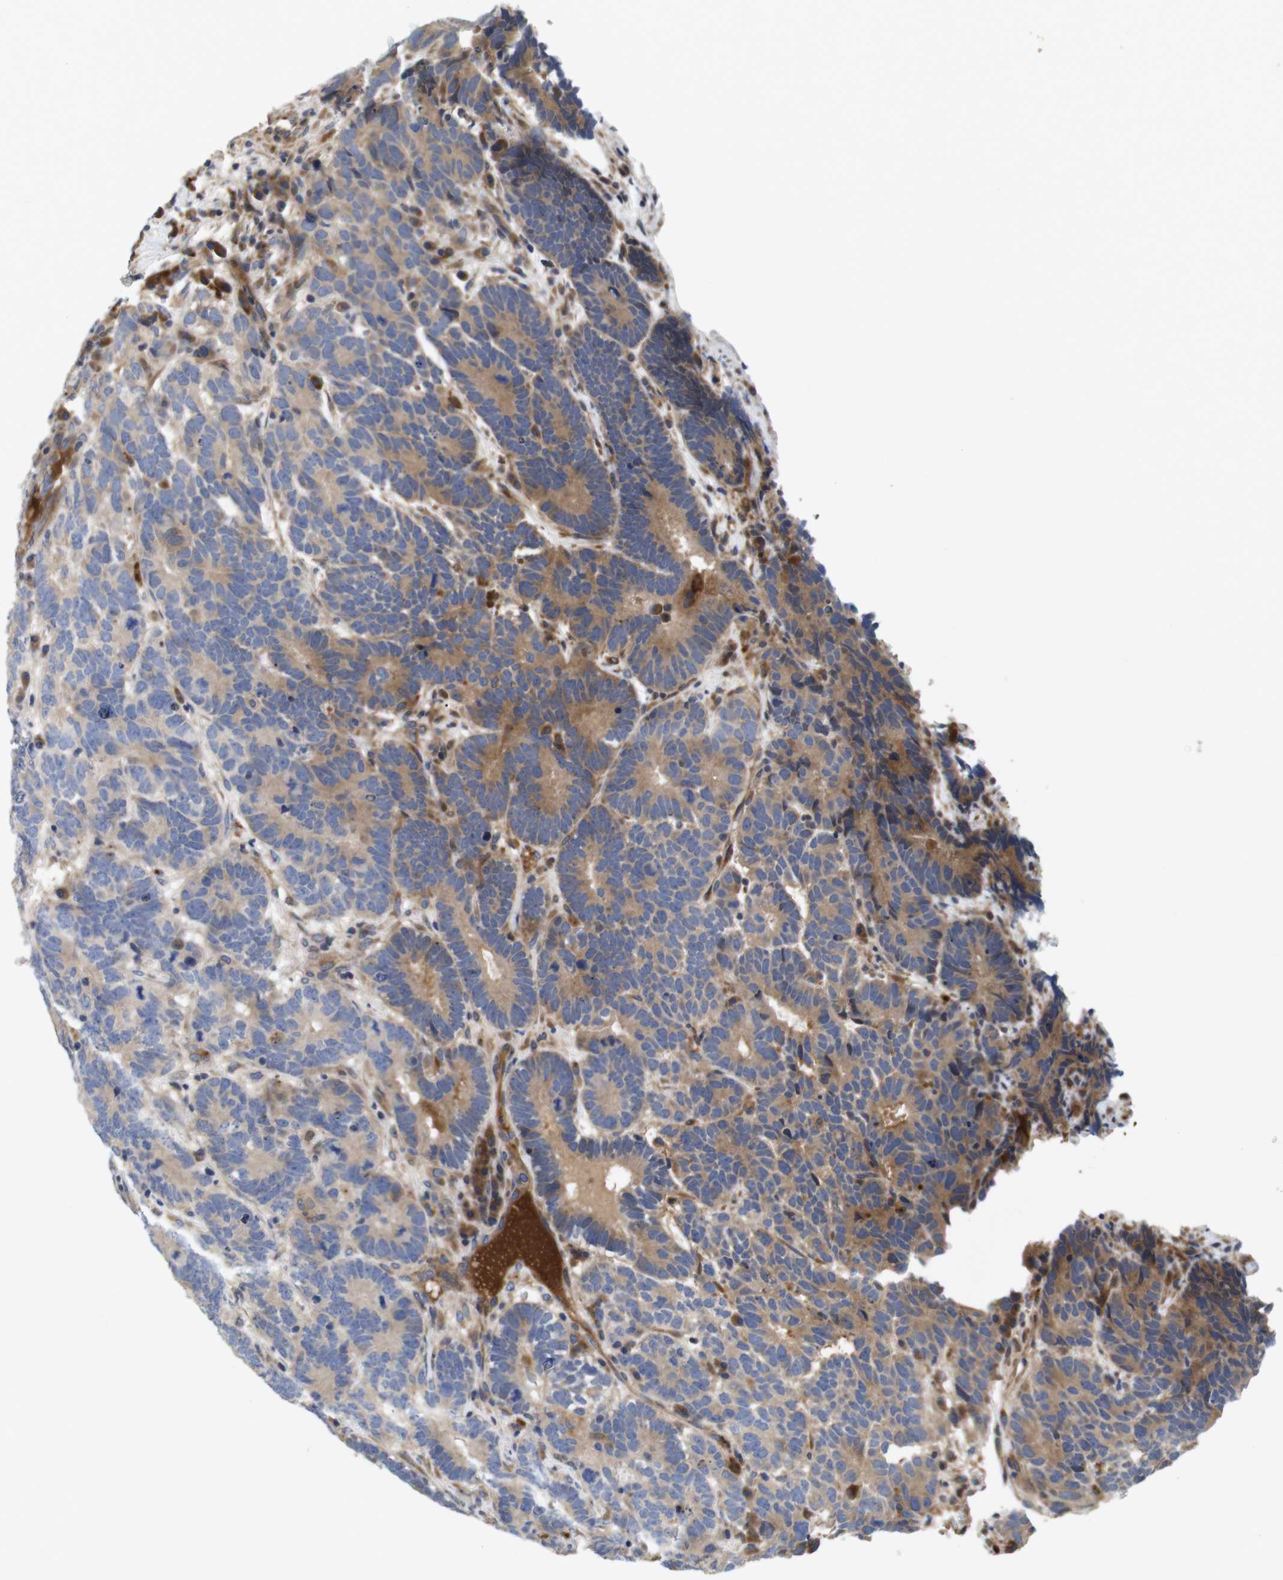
{"staining": {"intensity": "moderate", "quantity": "25%-75%", "location": "cytoplasmic/membranous"}, "tissue": "testis cancer", "cell_type": "Tumor cells", "image_type": "cancer", "snomed": [{"axis": "morphology", "description": "Carcinoma, Embryonal, NOS"}, {"axis": "topography", "description": "Testis"}], "caption": "This is an image of immunohistochemistry (IHC) staining of testis embryonal carcinoma, which shows moderate expression in the cytoplasmic/membranous of tumor cells.", "gene": "SPRY3", "patient": {"sex": "male", "age": 26}}